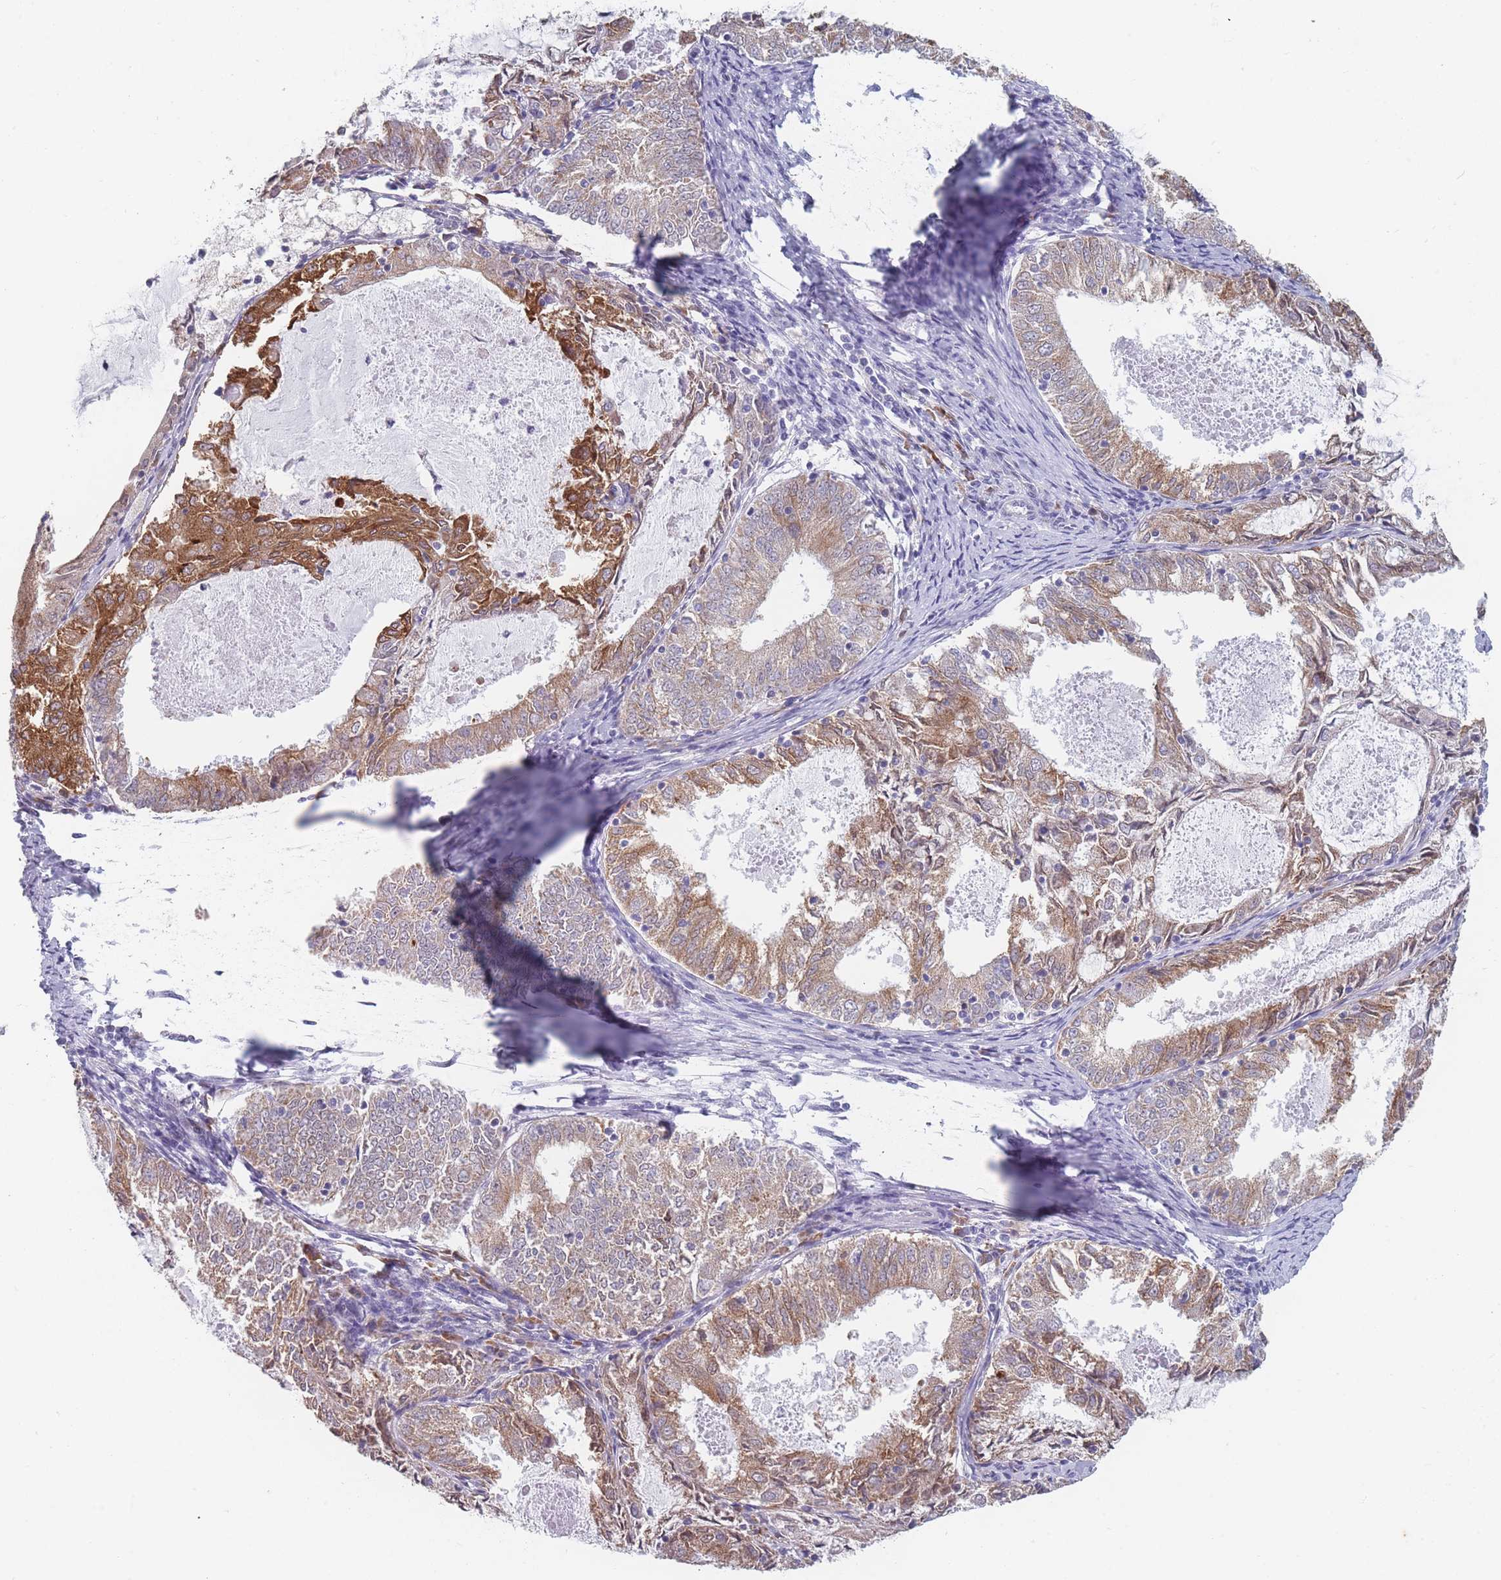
{"staining": {"intensity": "moderate", "quantity": ">75%", "location": "cytoplasmic/membranous"}, "tissue": "endometrial cancer", "cell_type": "Tumor cells", "image_type": "cancer", "snomed": [{"axis": "morphology", "description": "Adenocarcinoma, NOS"}, {"axis": "topography", "description": "Endometrium"}], "caption": "Endometrial cancer (adenocarcinoma) tissue shows moderate cytoplasmic/membranous expression in approximately >75% of tumor cells The staining was performed using DAB to visualize the protein expression in brown, while the nuclei were stained in blue with hematoxylin (Magnification: 20x).", "gene": "TMED10", "patient": {"sex": "female", "age": 57}}